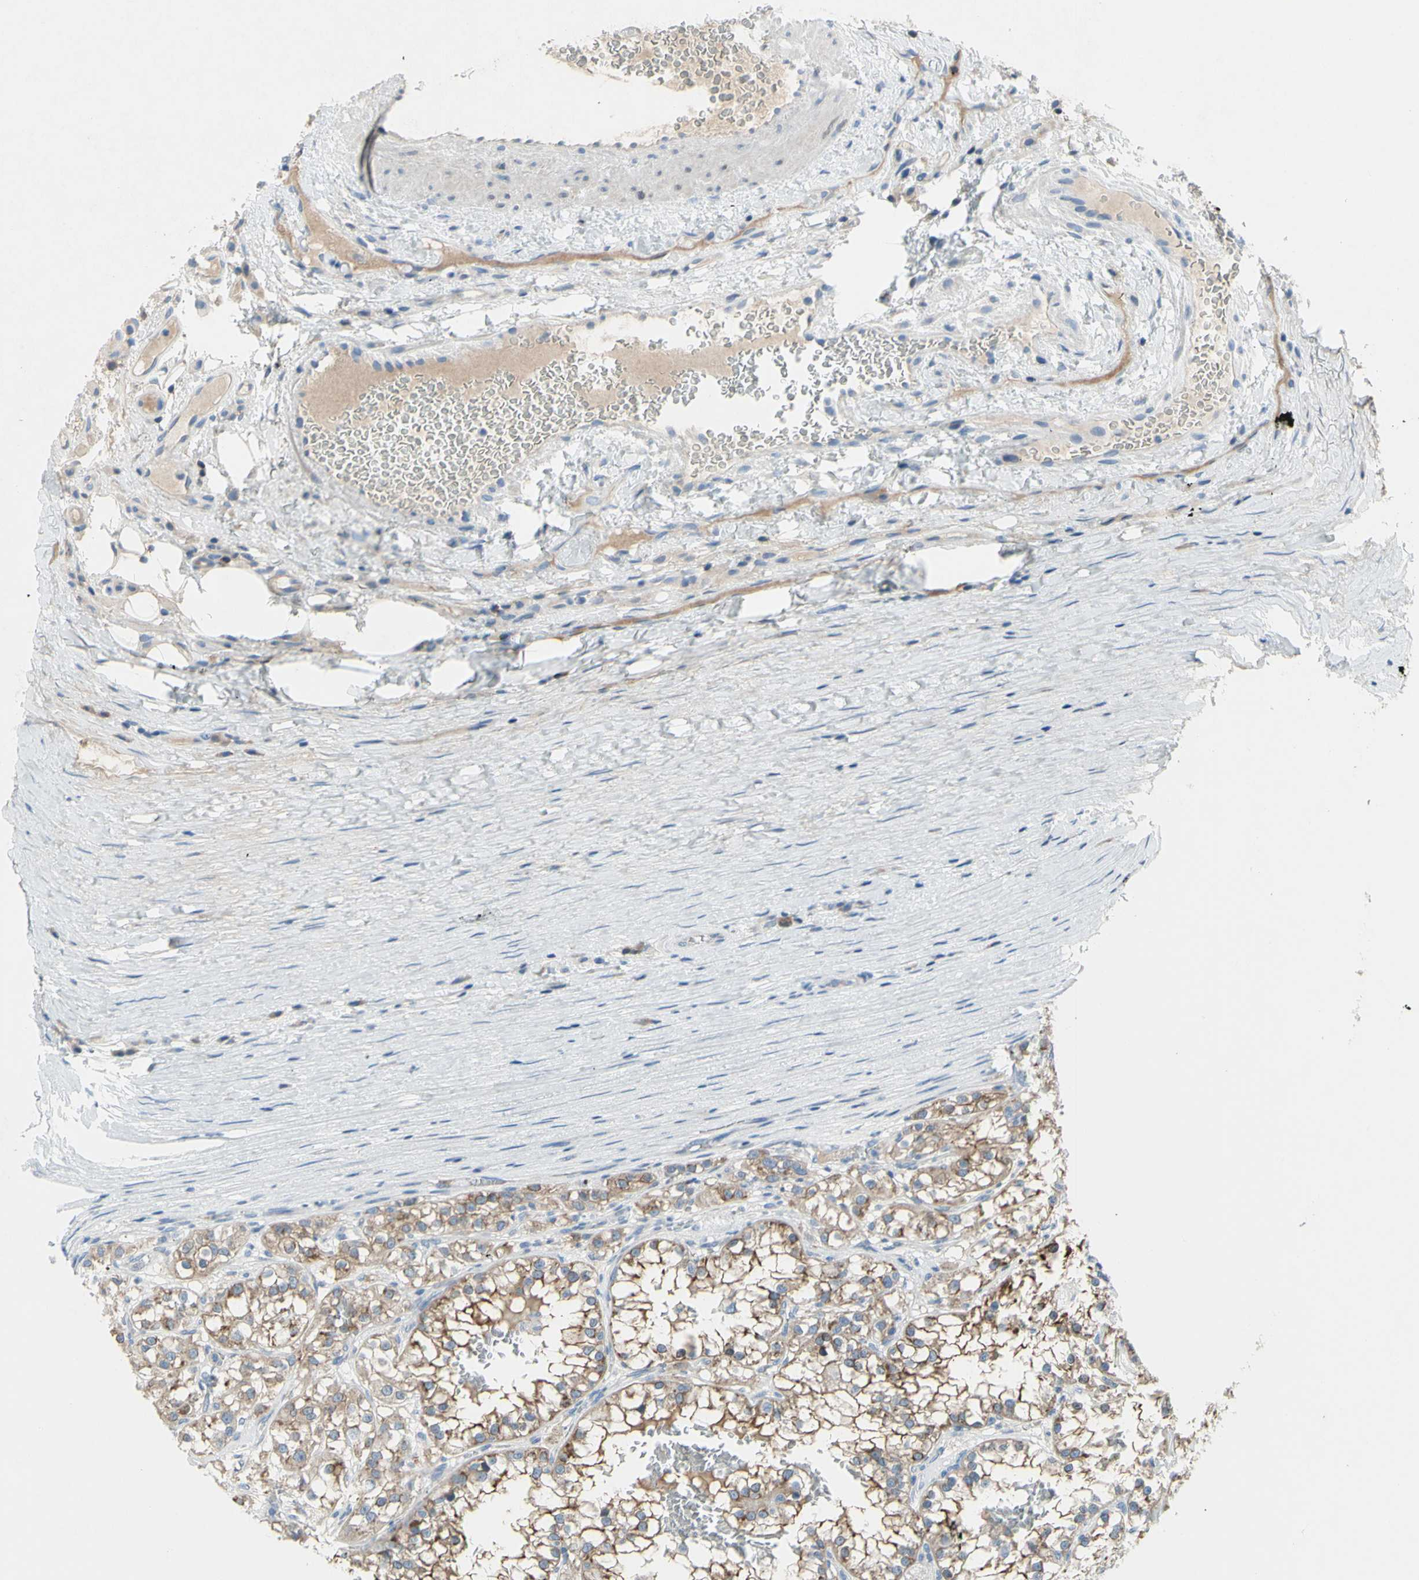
{"staining": {"intensity": "weak", "quantity": ">75%", "location": "cytoplasmic/membranous"}, "tissue": "renal cancer", "cell_type": "Tumor cells", "image_type": "cancer", "snomed": [{"axis": "morphology", "description": "Adenocarcinoma, NOS"}, {"axis": "topography", "description": "Kidney"}], "caption": "Protein staining shows weak cytoplasmic/membranous positivity in approximately >75% of tumor cells in adenocarcinoma (renal).", "gene": "MUC1", "patient": {"sex": "female", "age": 52}}